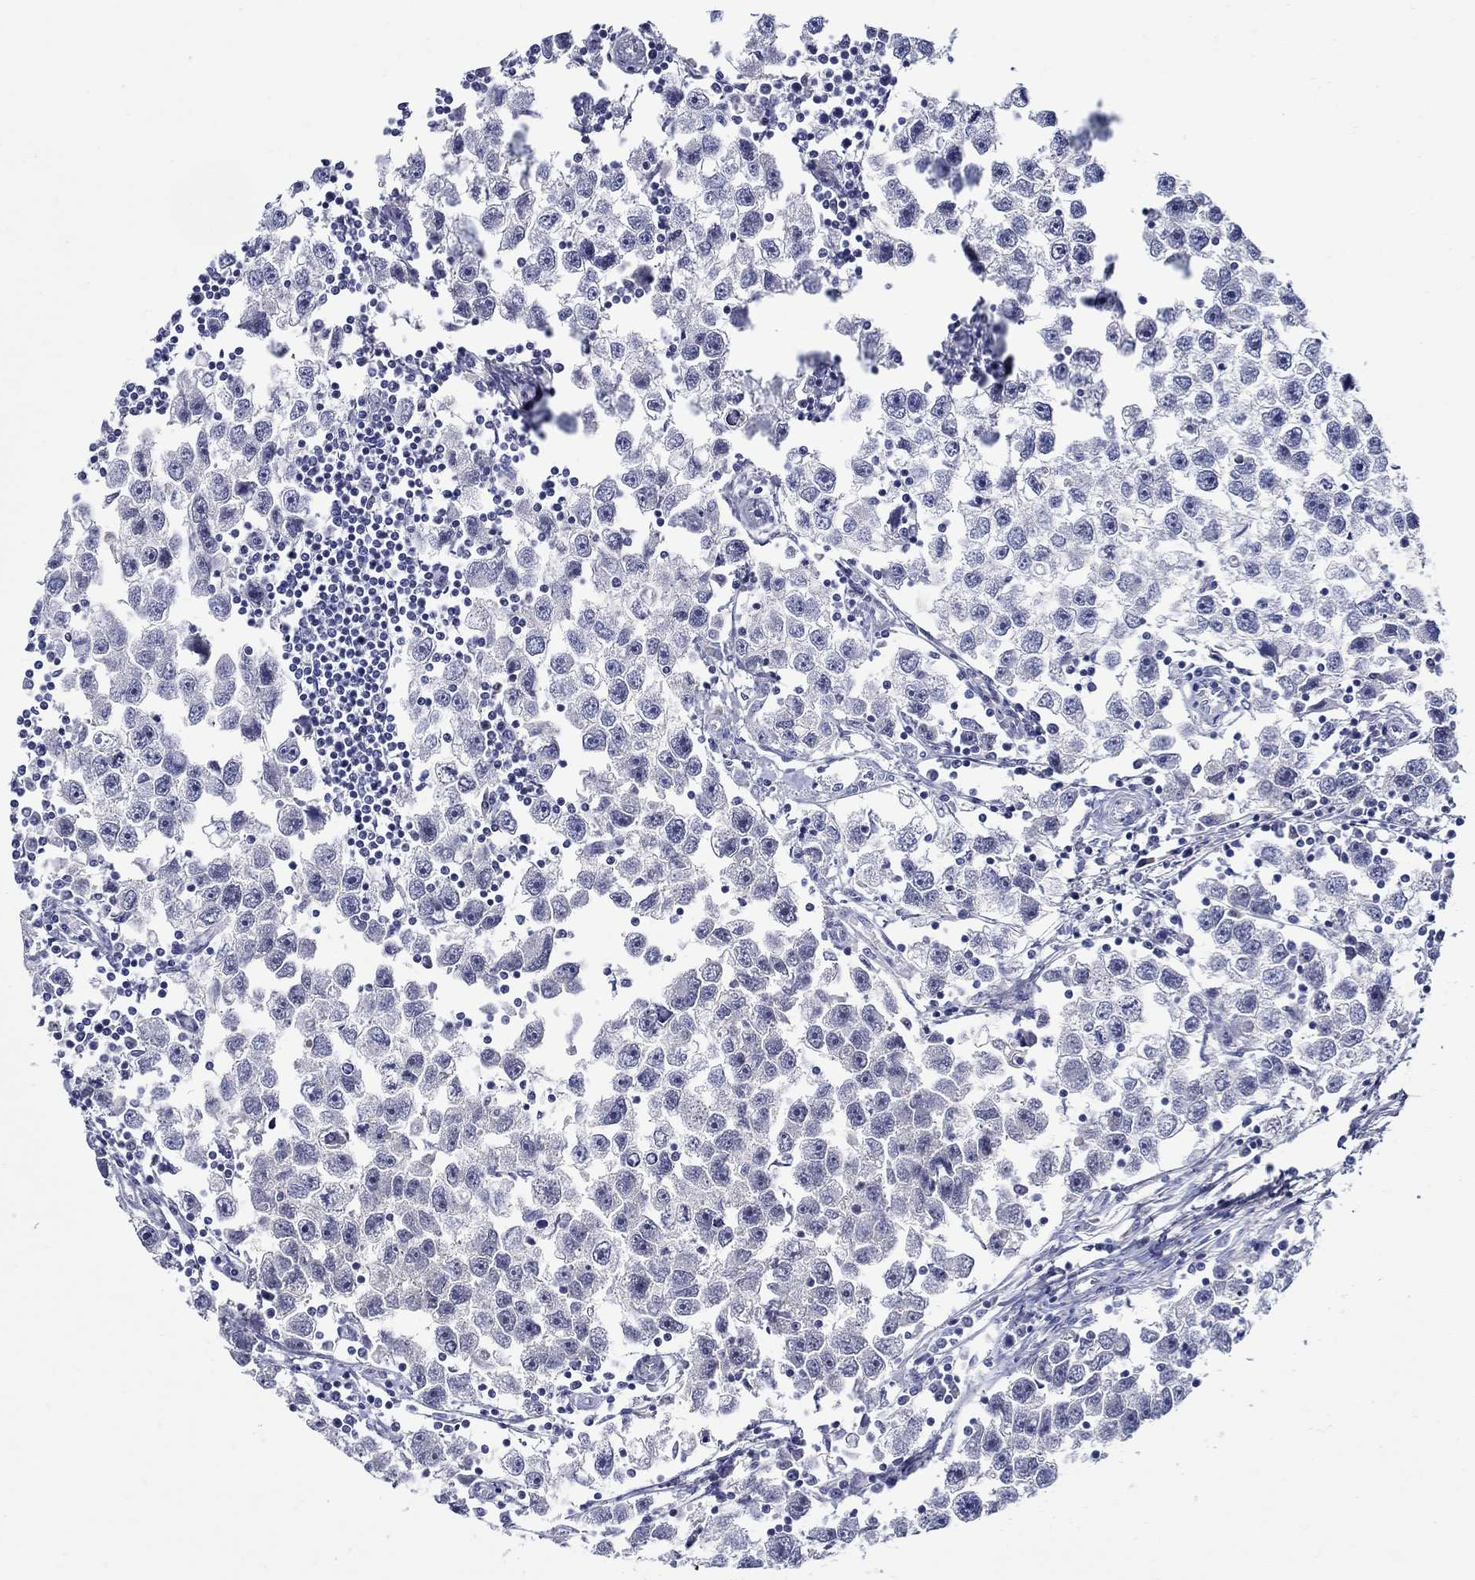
{"staining": {"intensity": "negative", "quantity": "none", "location": "none"}, "tissue": "testis cancer", "cell_type": "Tumor cells", "image_type": "cancer", "snomed": [{"axis": "morphology", "description": "Seminoma, NOS"}, {"axis": "topography", "description": "Testis"}], "caption": "Immunohistochemical staining of human testis cancer (seminoma) displays no significant positivity in tumor cells. (DAB IHC visualized using brightfield microscopy, high magnification).", "gene": "SLC30A3", "patient": {"sex": "male", "age": 30}}